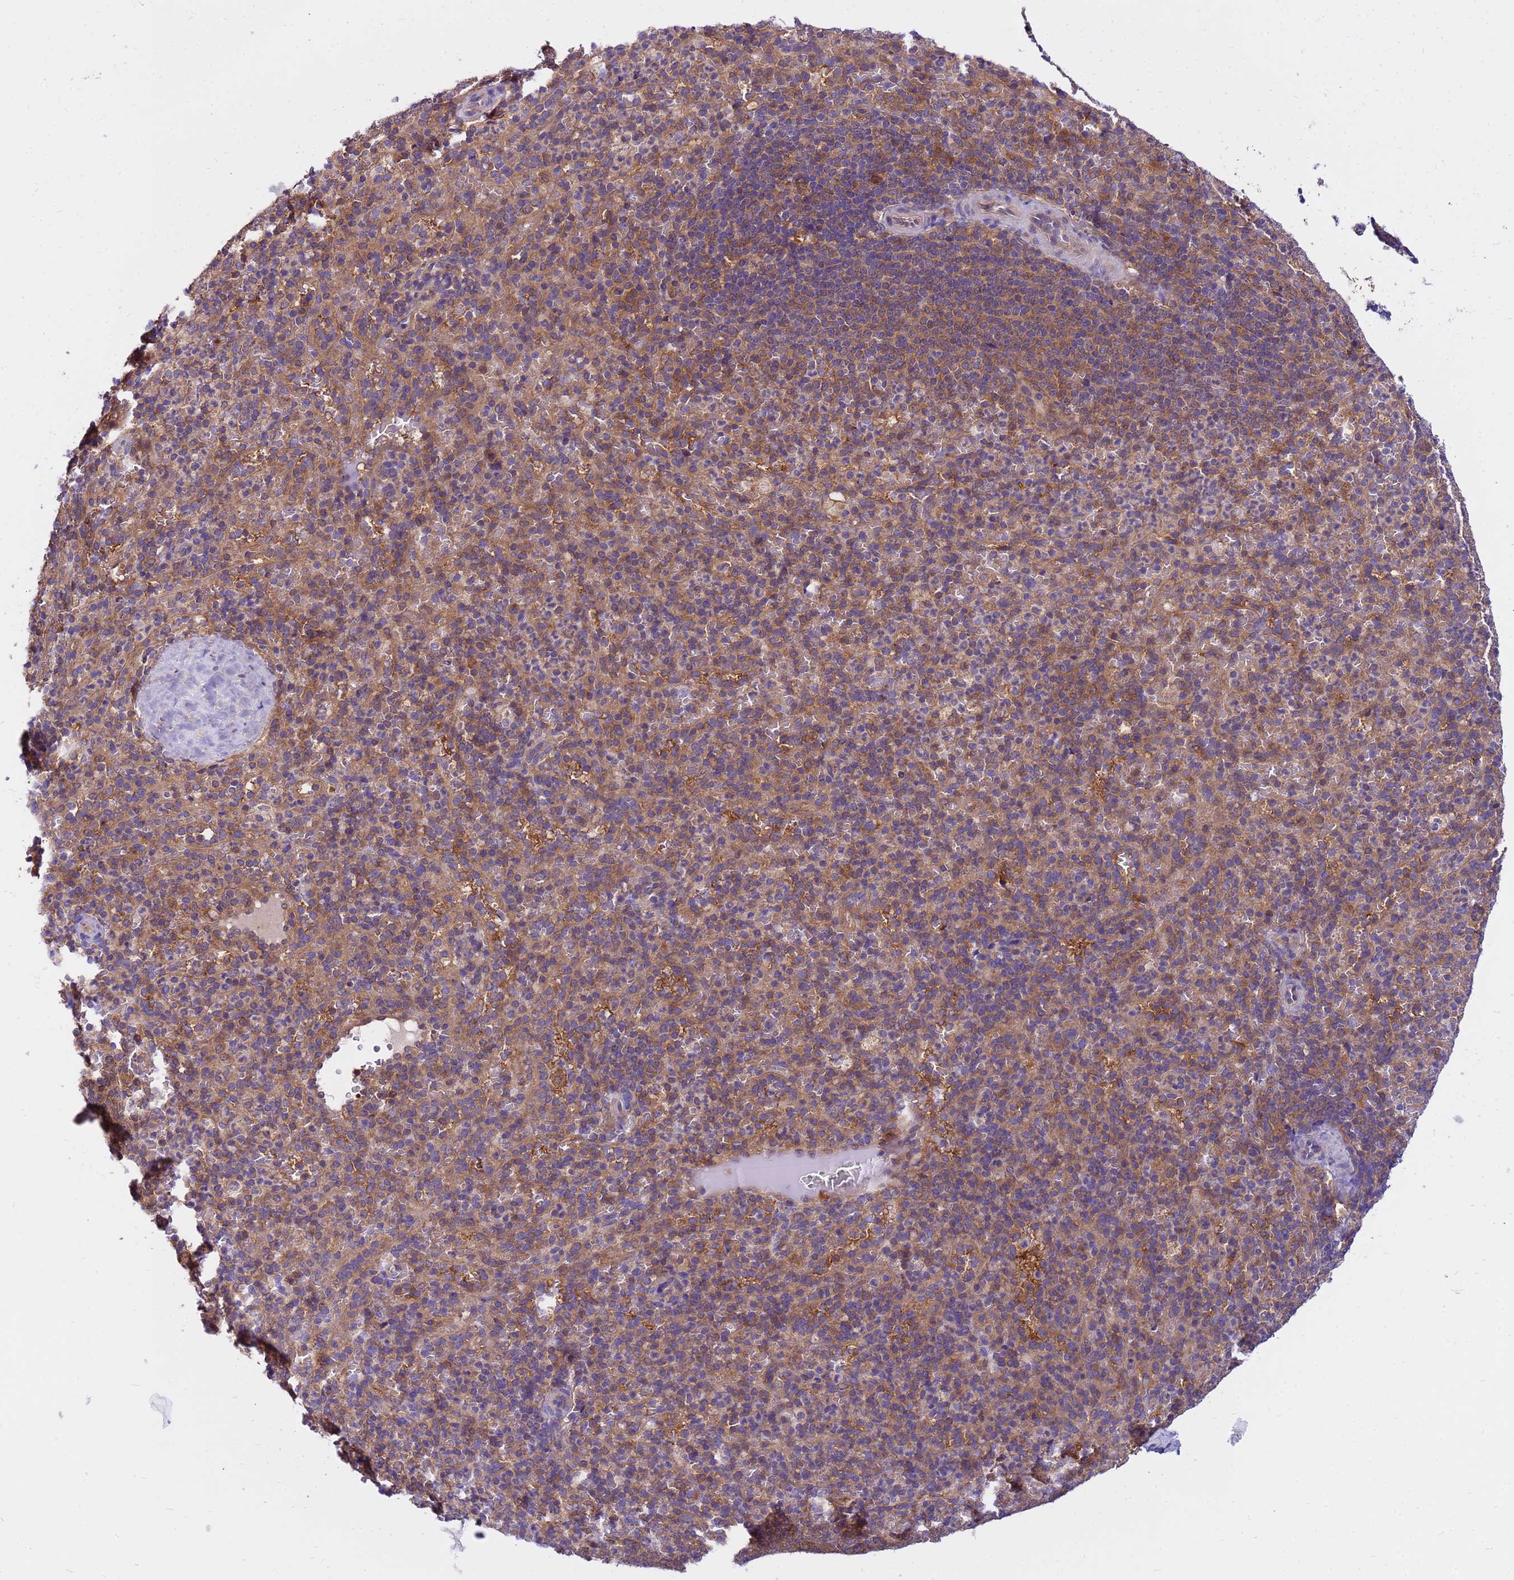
{"staining": {"intensity": "weak", "quantity": "<25%", "location": "cytoplasmic/membranous"}, "tissue": "spleen", "cell_type": "Cells in red pulp", "image_type": "normal", "snomed": [{"axis": "morphology", "description": "Normal tissue, NOS"}, {"axis": "topography", "description": "Spleen"}], "caption": "IHC of unremarkable human spleen shows no expression in cells in red pulp. (DAB immunohistochemistry visualized using brightfield microscopy, high magnification).", "gene": "GET3", "patient": {"sex": "female", "age": 21}}